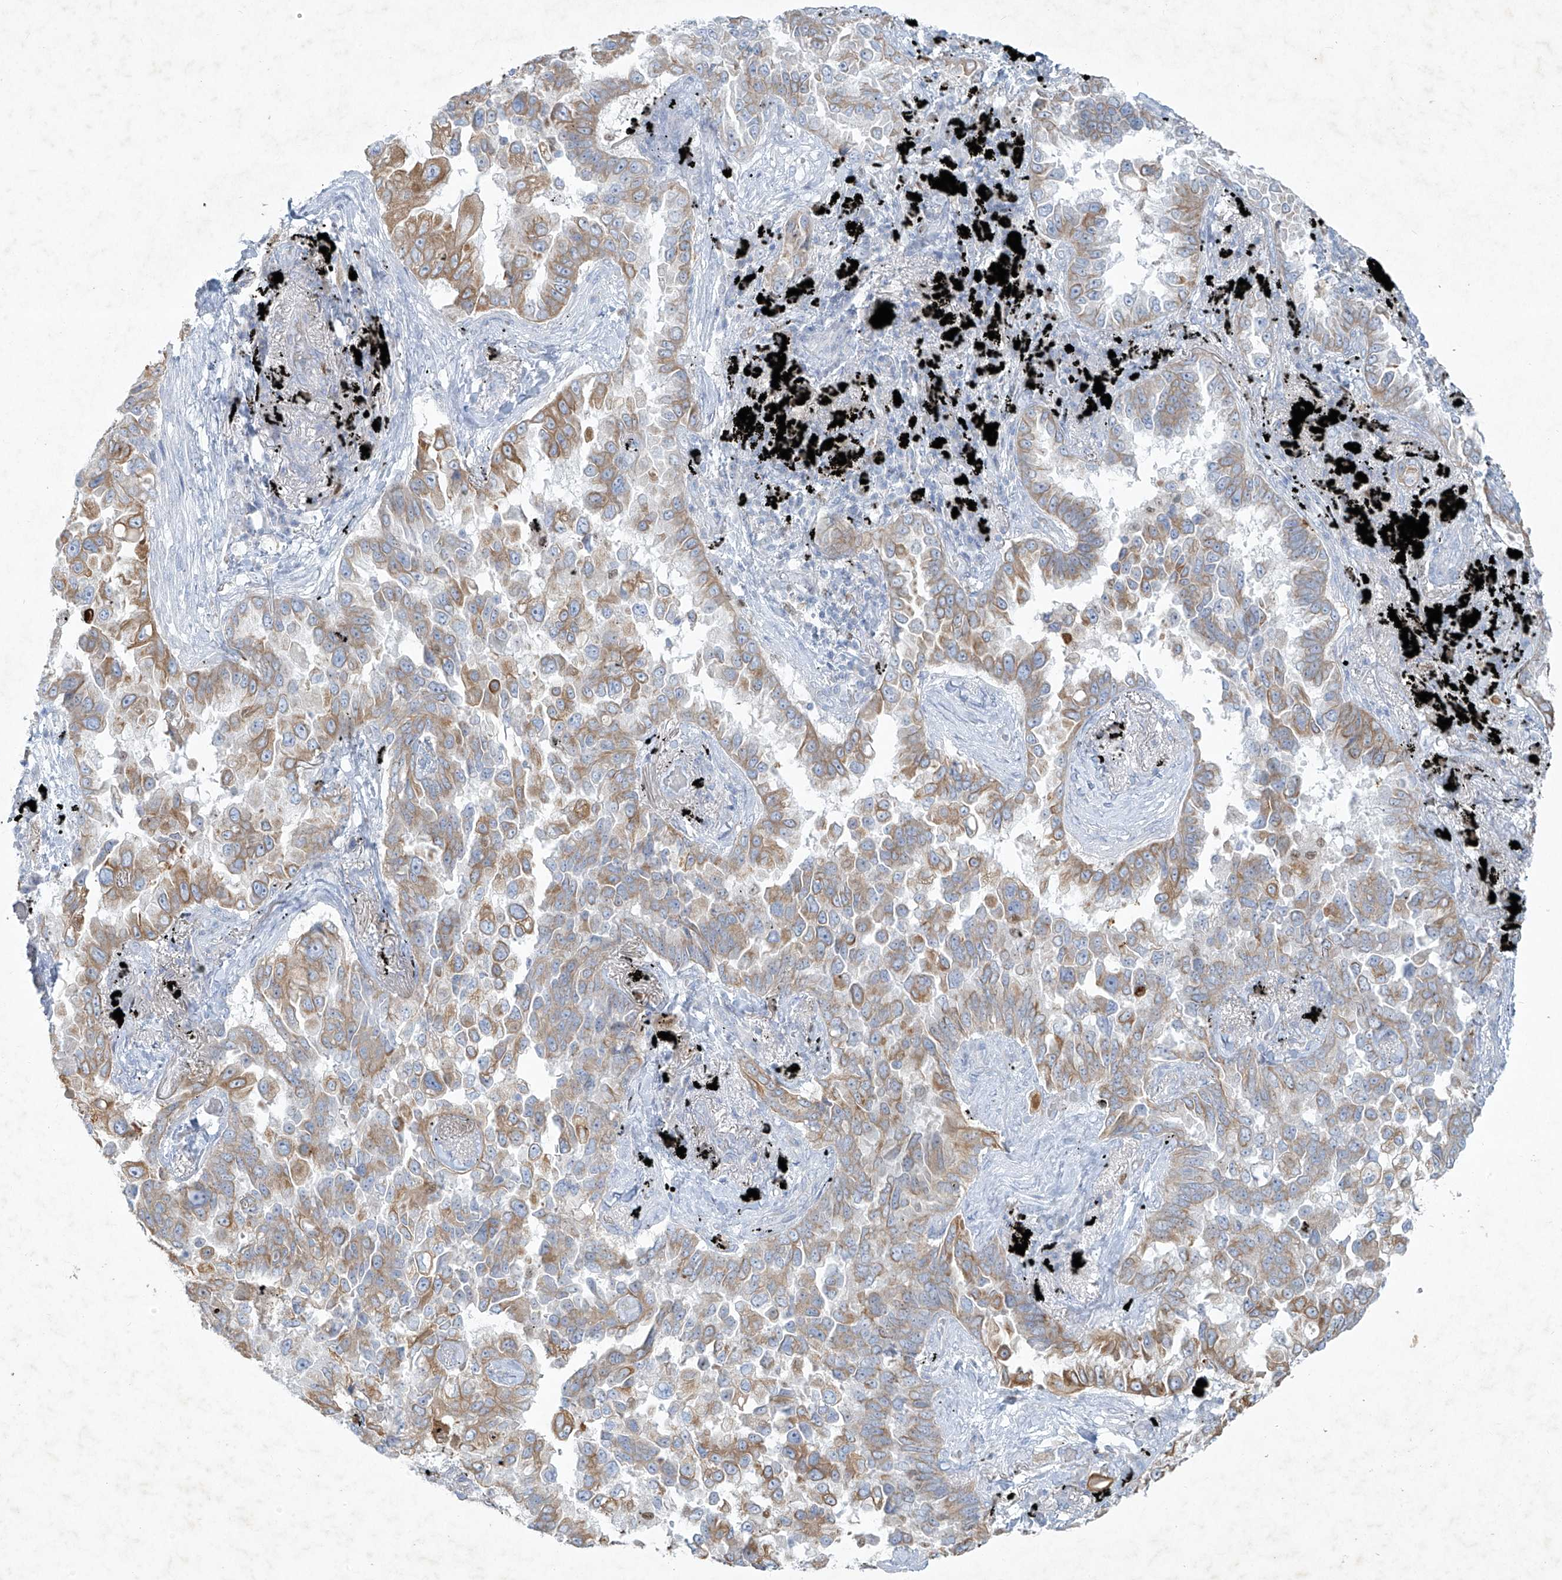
{"staining": {"intensity": "moderate", "quantity": ">75%", "location": "cytoplasmic/membranous"}, "tissue": "lung cancer", "cell_type": "Tumor cells", "image_type": "cancer", "snomed": [{"axis": "morphology", "description": "Adenocarcinoma, NOS"}, {"axis": "topography", "description": "Lung"}], "caption": "Moderate cytoplasmic/membranous positivity is seen in approximately >75% of tumor cells in lung cancer. The staining was performed using DAB (3,3'-diaminobenzidine) to visualize the protein expression in brown, while the nuclei were stained in blue with hematoxylin (Magnification: 20x).", "gene": "TUBE1", "patient": {"sex": "female", "age": 67}}